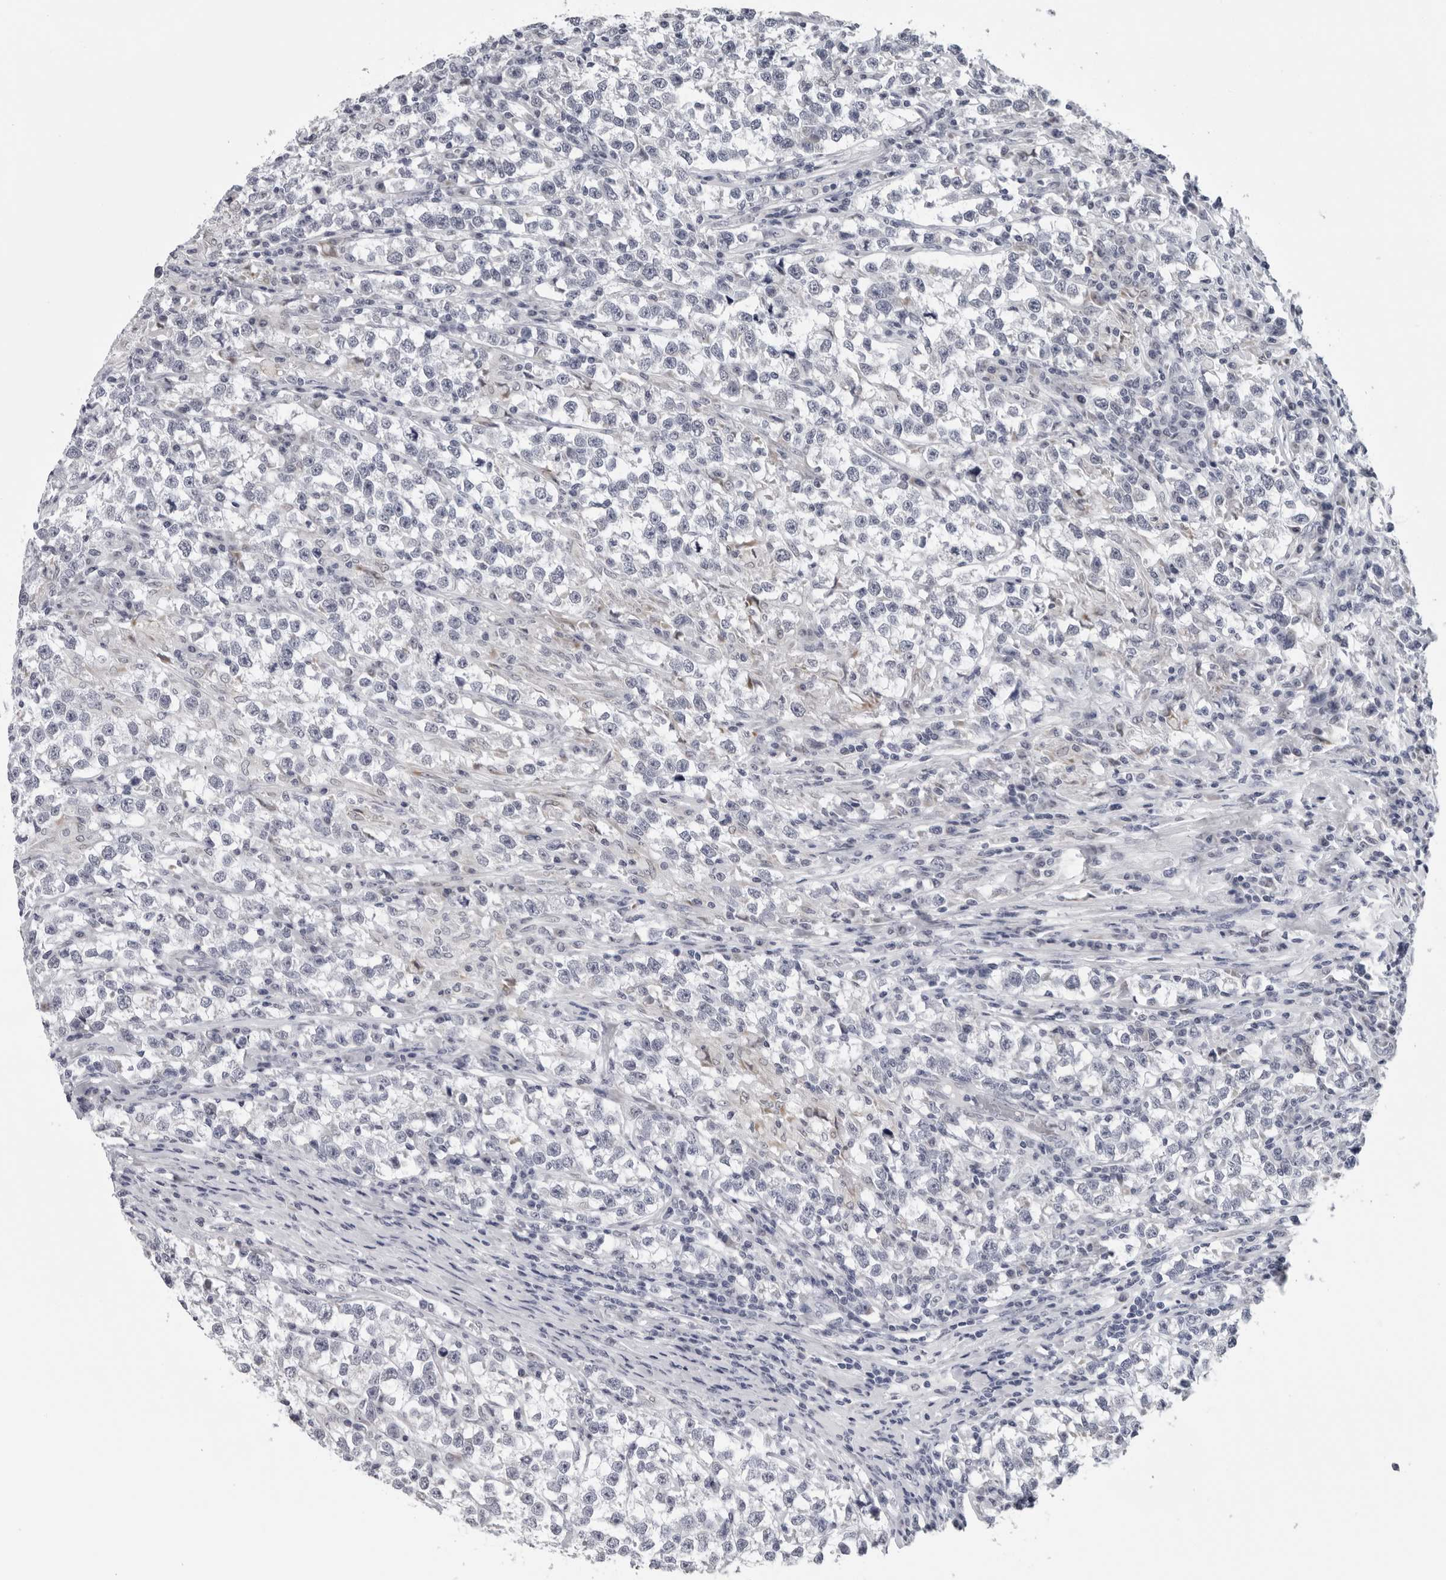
{"staining": {"intensity": "negative", "quantity": "none", "location": "none"}, "tissue": "testis cancer", "cell_type": "Tumor cells", "image_type": "cancer", "snomed": [{"axis": "morphology", "description": "Normal tissue, NOS"}, {"axis": "morphology", "description": "Seminoma, NOS"}, {"axis": "topography", "description": "Testis"}], "caption": "A high-resolution histopathology image shows immunohistochemistry (IHC) staining of seminoma (testis), which shows no significant expression in tumor cells. (DAB (3,3'-diaminobenzidine) immunohistochemistry with hematoxylin counter stain).", "gene": "CPT2", "patient": {"sex": "male", "age": 43}}